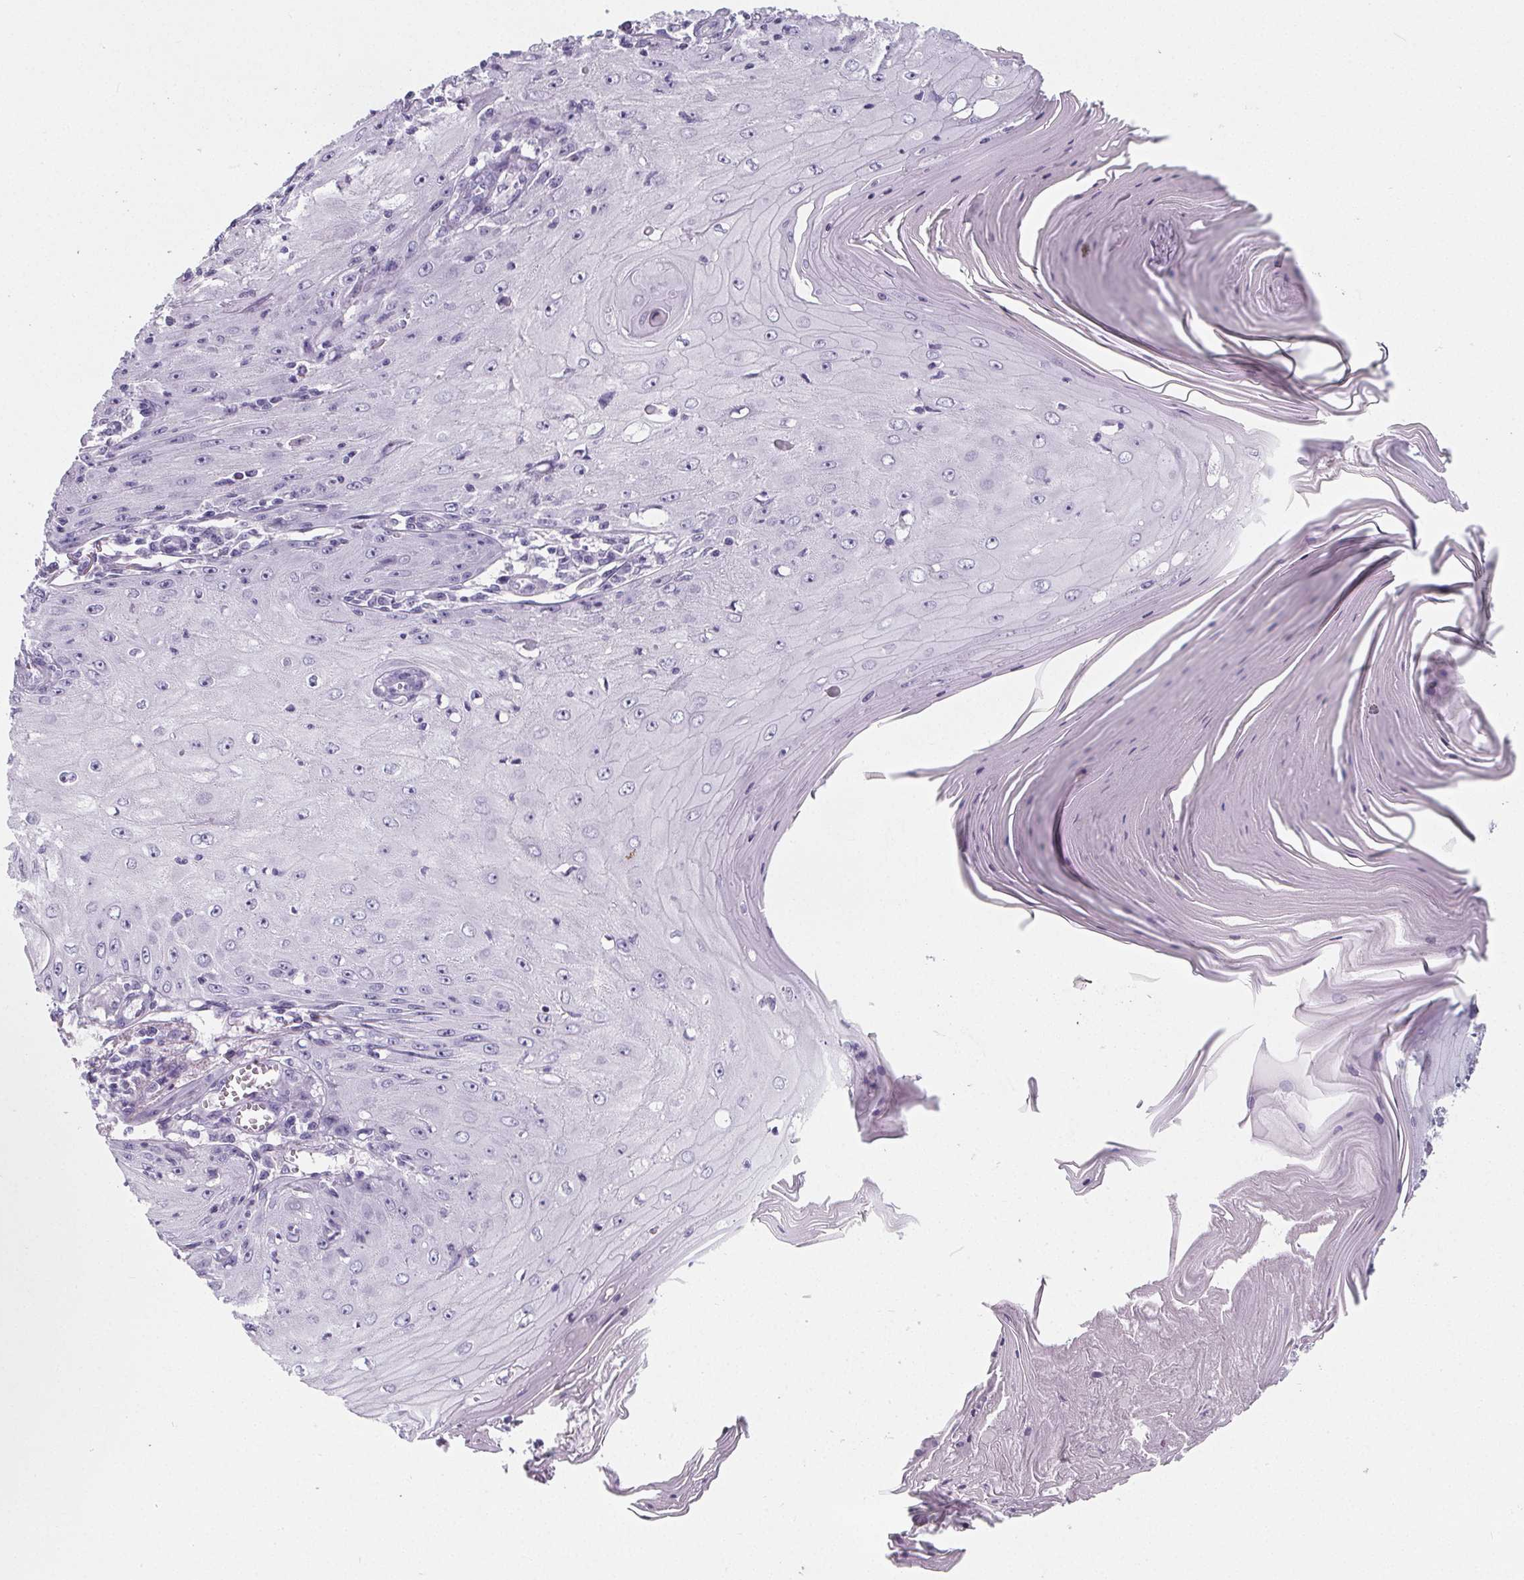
{"staining": {"intensity": "negative", "quantity": "none", "location": "none"}, "tissue": "skin cancer", "cell_type": "Tumor cells", "image_type": "cancer", "snomed": [{"axis": "morphology", "description": "Squamous cell carcinoma, NOS"}, {"axis": "topography", "description": "Skin"}], "caption": "An immunohistochemistry photomicrograph of skin squamous cell carcinoma is shown. There is no staining in tumor cells of skin squamous cell carcinoma. Nuclei are stained in blue.", "gene": "ADRB1", "patient": {"sex": "female", "age": 73}}